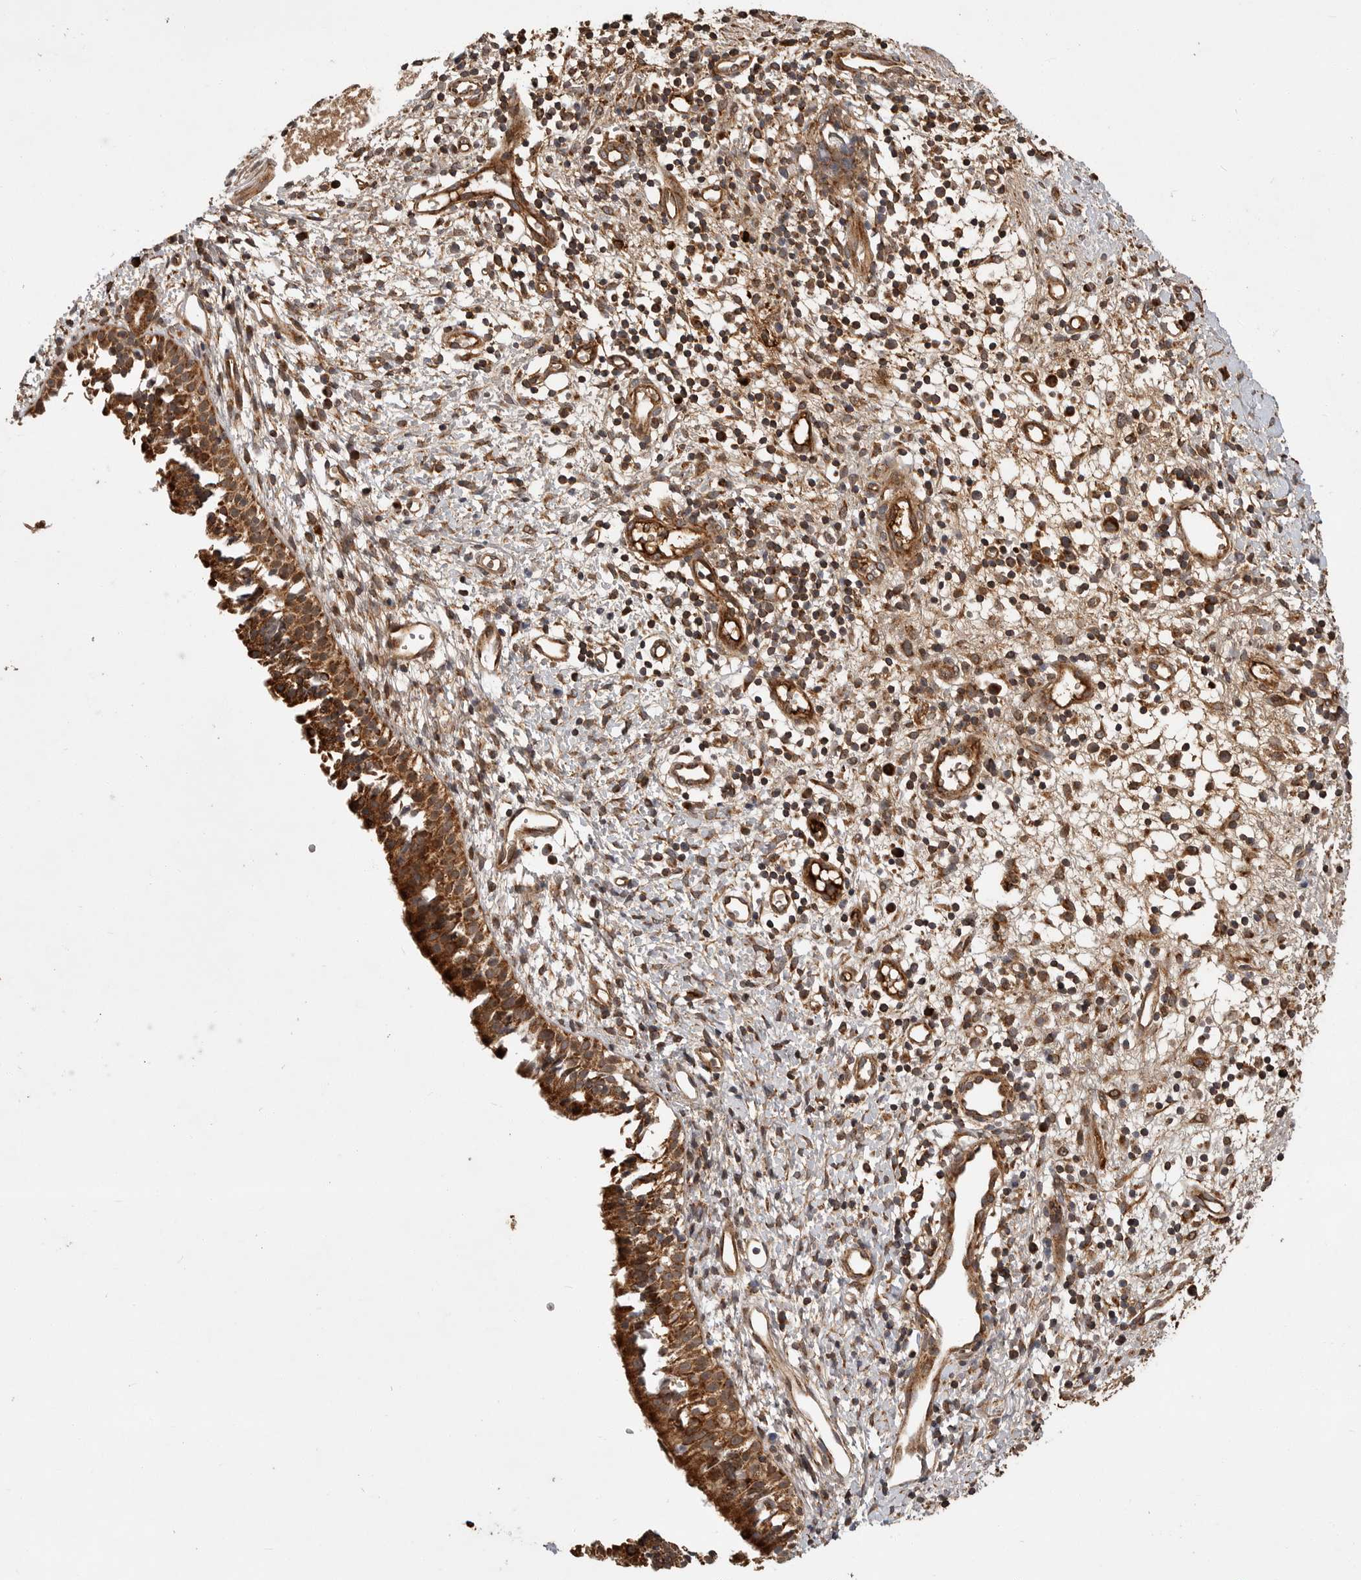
{"staining": {"intensity": "strong", "quantity": ">75%", "location": "cytoplasmic/membranous"}, "tissue": "nasopharynx", "cell_type": "Respiratory epithelial cells", "image_type": "normal", "snomed": [{"axis": "morphology", "description": "Normal tissue, NOS"}, {"axis": "topography", "description": "Nasopharynx"}], "caption": "The histopathology image displays staining of normal nasopharynx, revealing strong cytoplasmic/membranous protein positivity (brown color) within respiratory epithelial cells.", "gene": "KYAT3", "patient": {"sex": "male", "age": 22}}